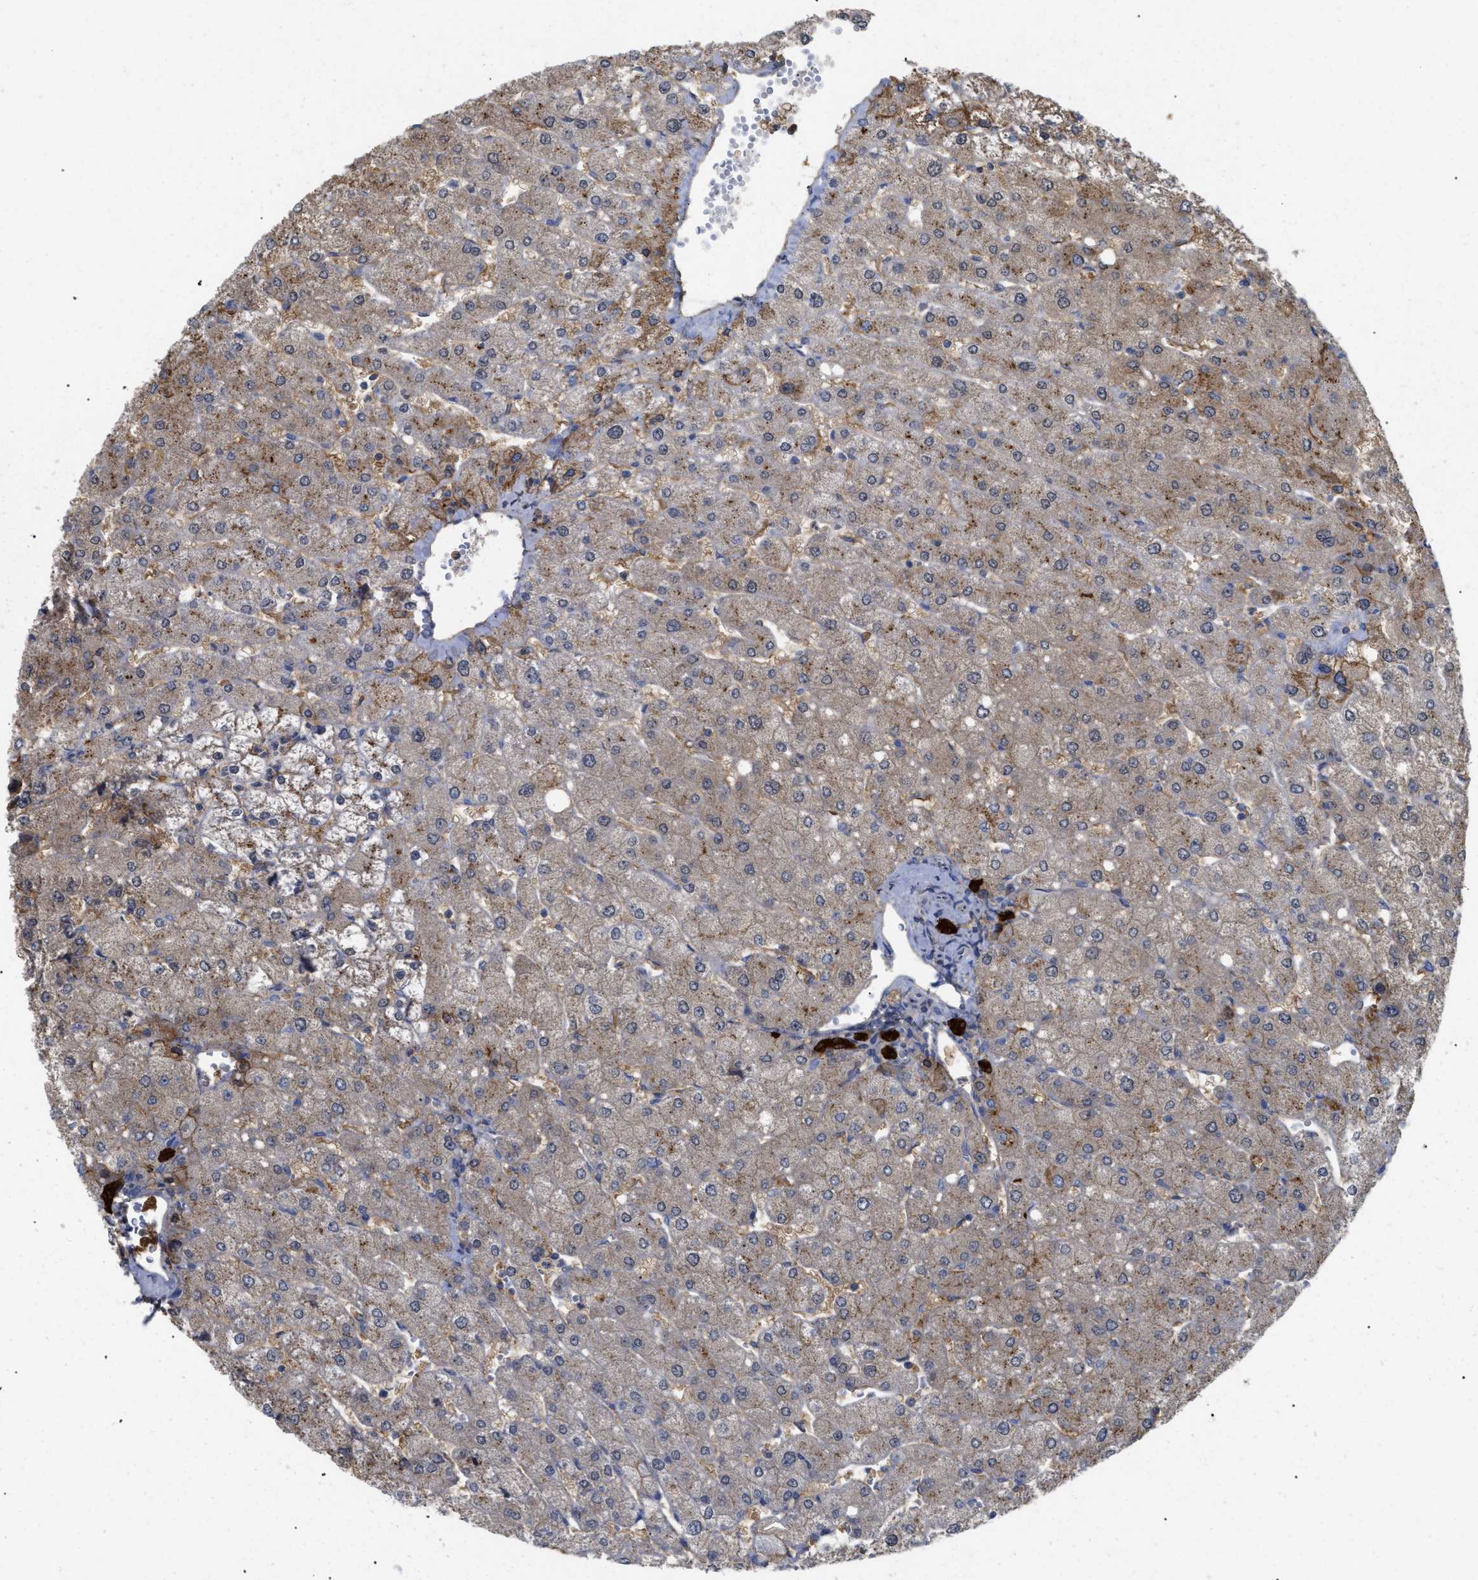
{"staining": {"intensity": "strong", "quantity": ">75%", "location": "cytoplasmic/membranous"}, "tissue": "liver", "cell_type": "Cholangiocytes", "image_type": "normal", "snomed": [{"axis": "morphology", "description": "Normal tissue, NOS"}, {"axis": "topography", "description": "Liver"}], "caption": "Immunohistochemical staining of benign liver demonstrates strong cytoplasmic/membranous protein positivity in approximately >75% of cholangiocytes. The protein is shown in brown color, while the nuclei are stained blue.", "gene": "ANXA4", "patient": {"sex": "male", "age": 55}}